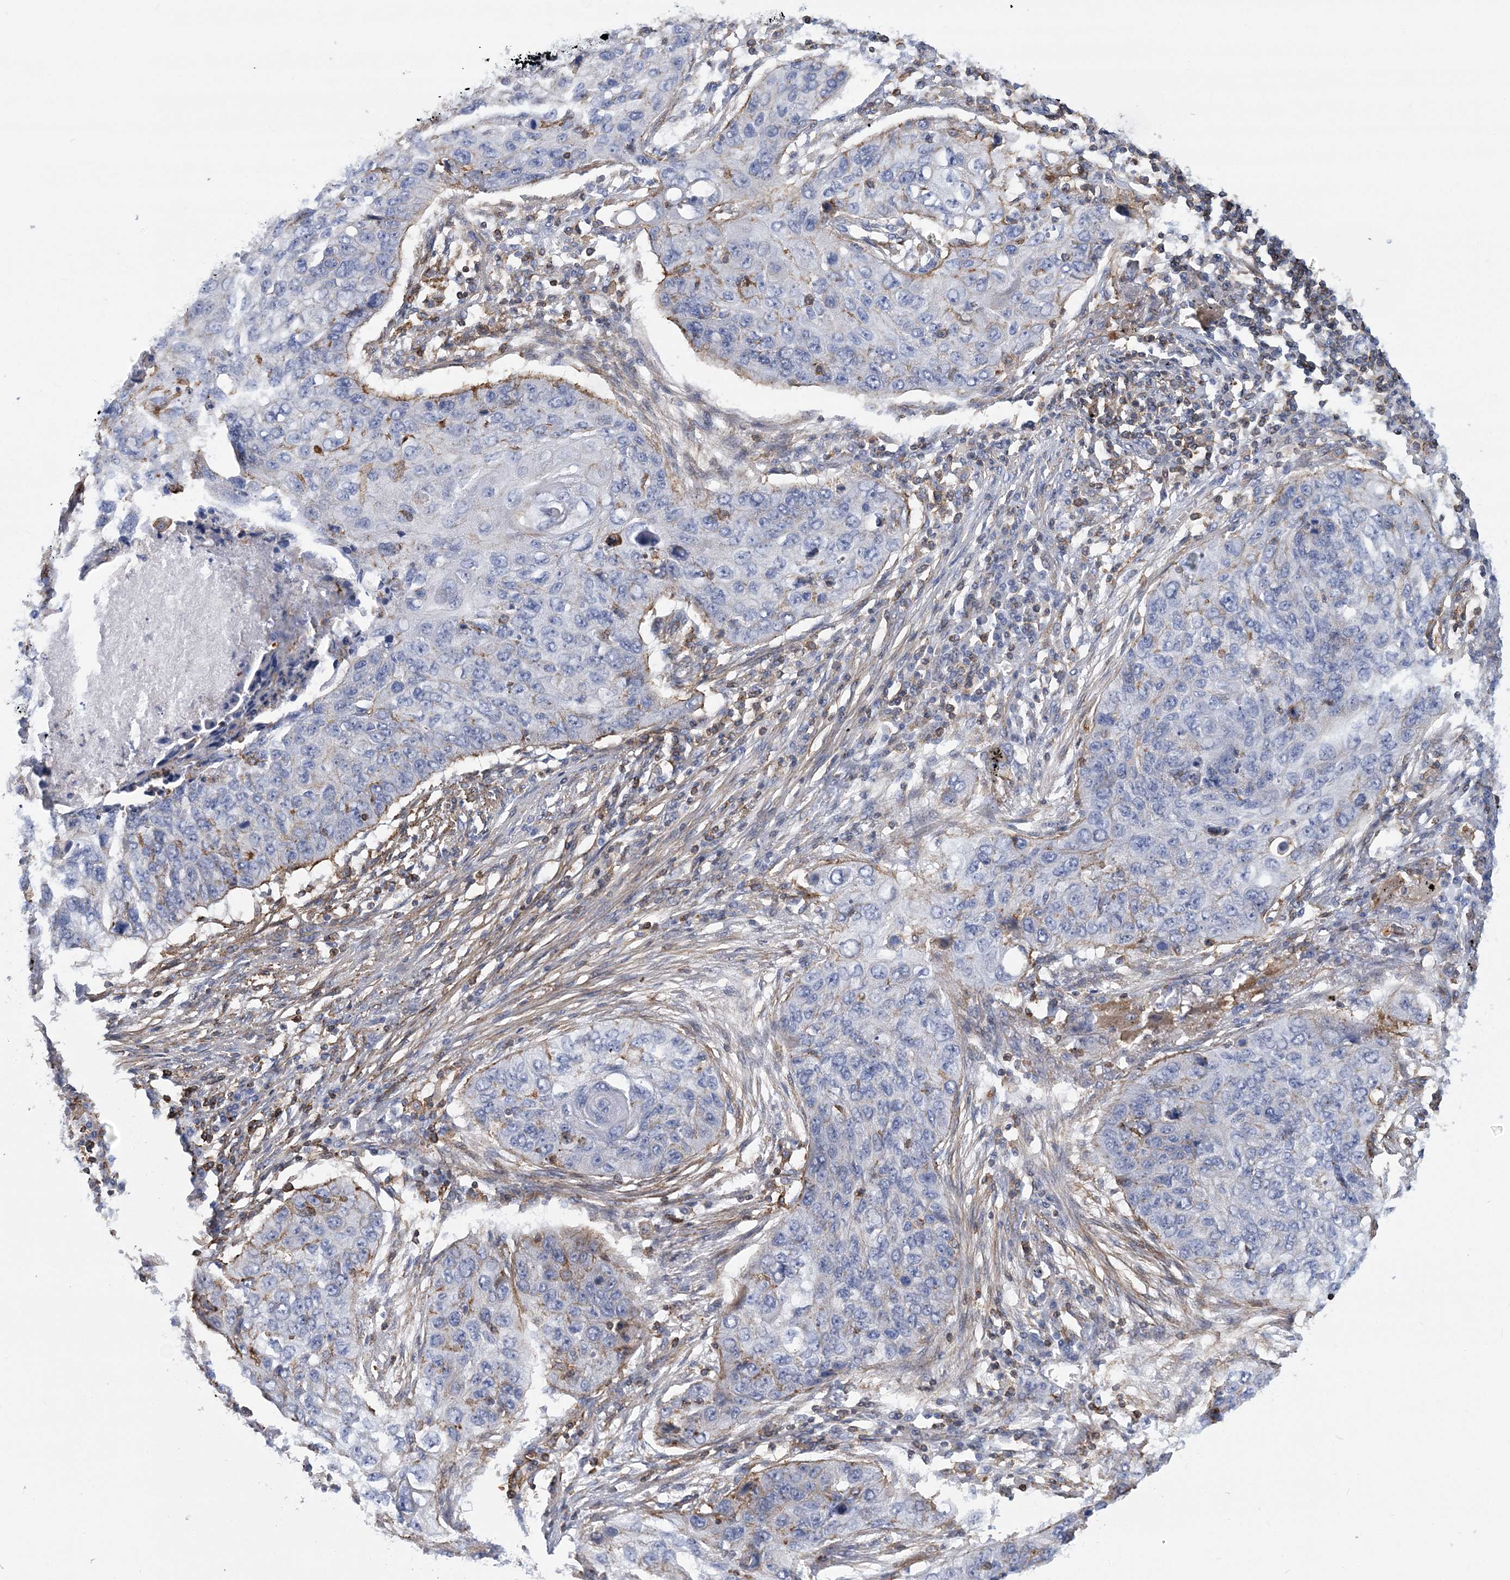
{"staining": {"intensity": "negative", "quantity": "none", "location": "none"}, "tissue": "lung cancer", "cell_type": "Tumor cells", "image_type": "cancer", "snomed": [{"axis": "morphology", "description": "Squamous cell carcinoma, NOS"}, {"axis": "topography", "description": "Lung"}], "caption": "Tumor cells are negative for brown protein staining in lung cancer (squamous cell carcinoma).", "gene": "C11orf21", "patient": {"sex": "female", "age": 63}}